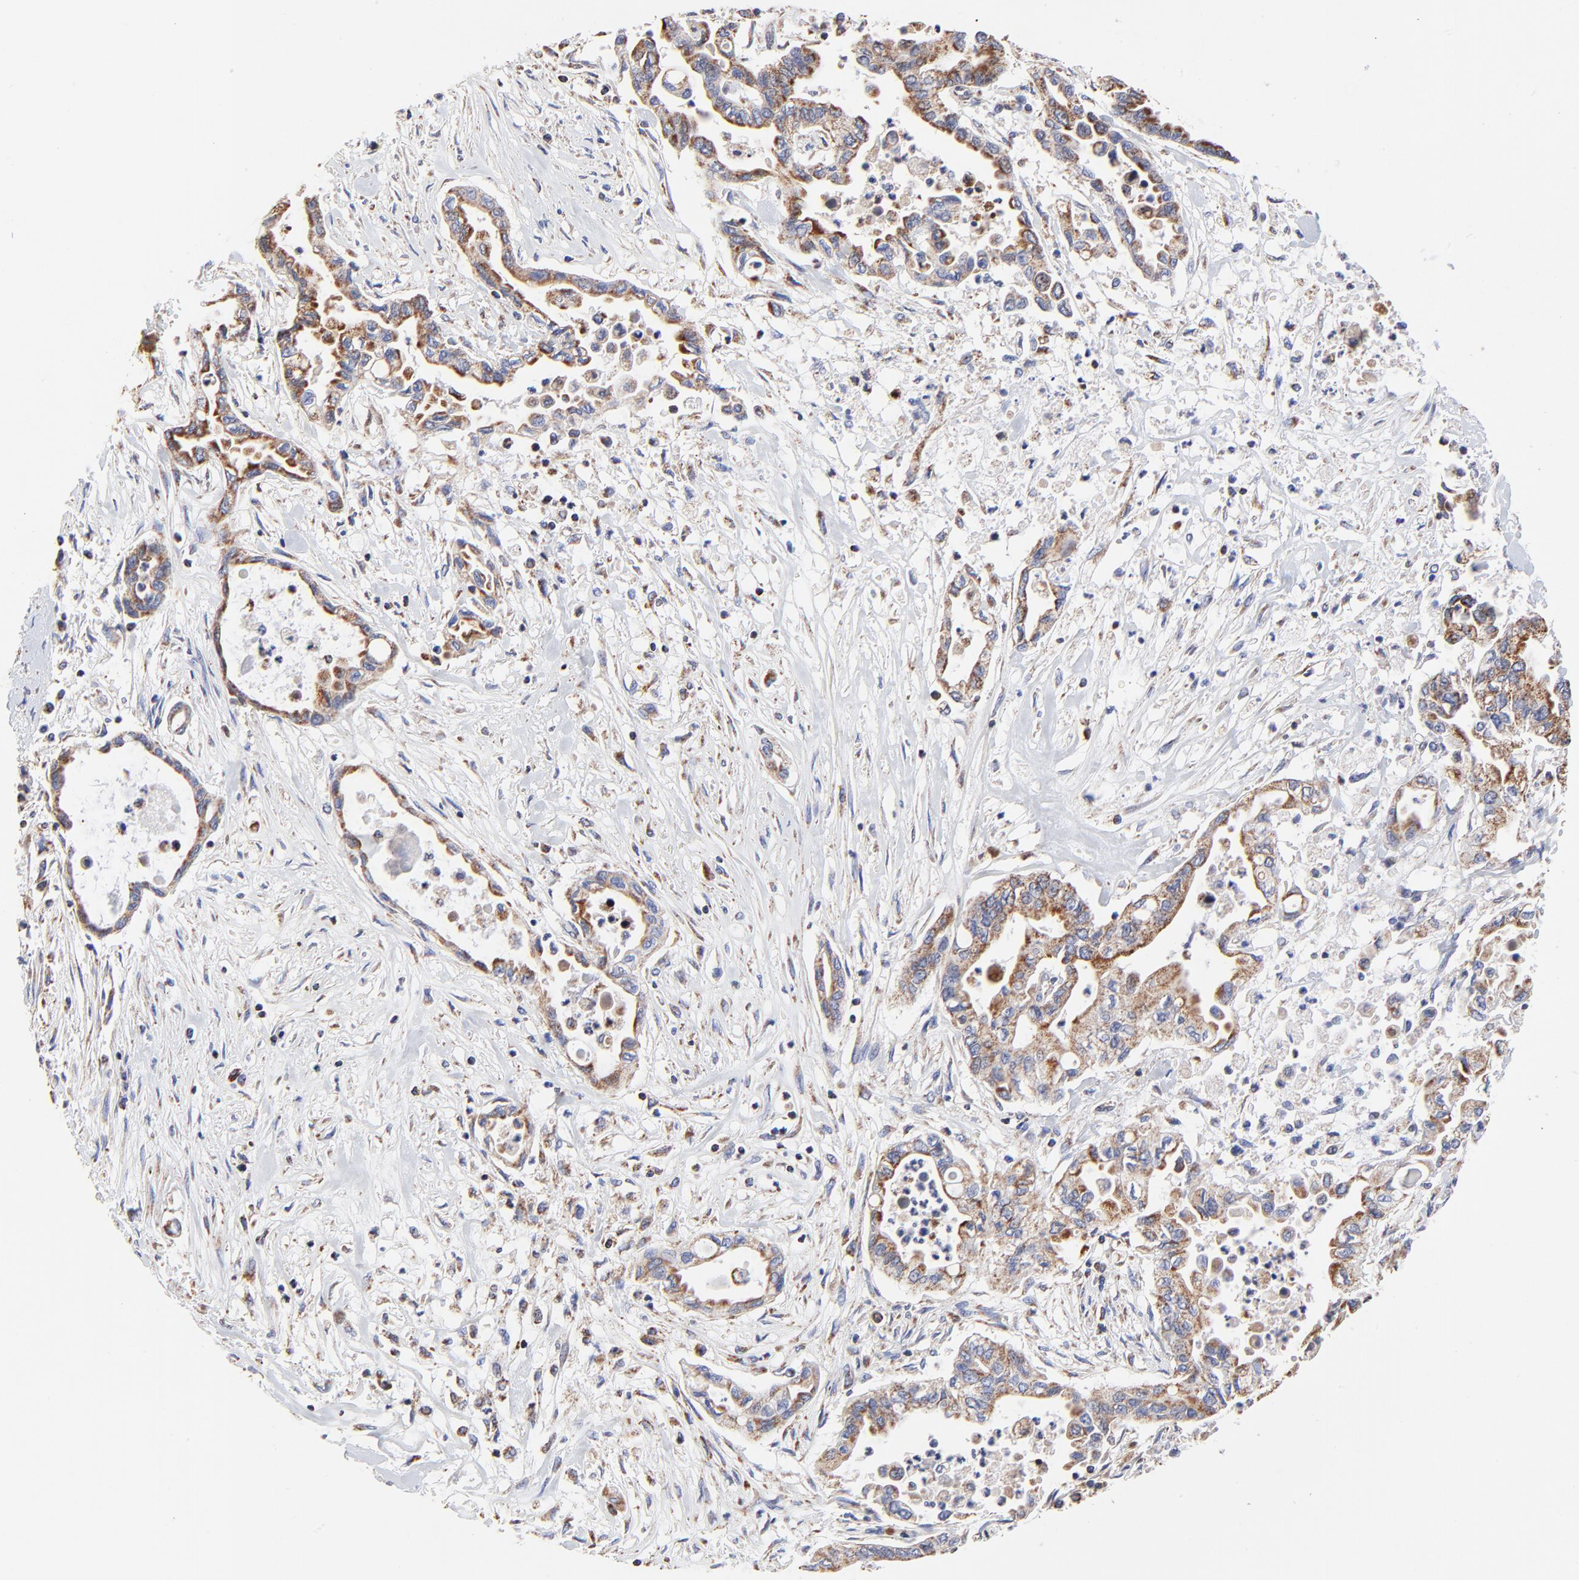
{"staining": {"intensity": "moderate", "quantity": ">75%", "location": "cytoplasmic/membranous"}, "tissue": "pancreatic cancer", "cell_type": "Tumor cells", "image_type": "cancer", "snomed": [{"axis": "morphology", "description": "Adenocarcinoma, NOS"}, {"axis": "topography", "description": "Pancreas"}], "caption": "Protein analysis of pancreatic cancer (adenocarcinoma) tissue demonstrates moderate cytoplasmic/membranous staining in about >75% of tumor cells. (DAB (3,3'-diaminobenzidine) = brown stain, brightfield microscopy at high magnification).", "gene": "SSBP1", "patient": {"sex": "female", "age": 57}}